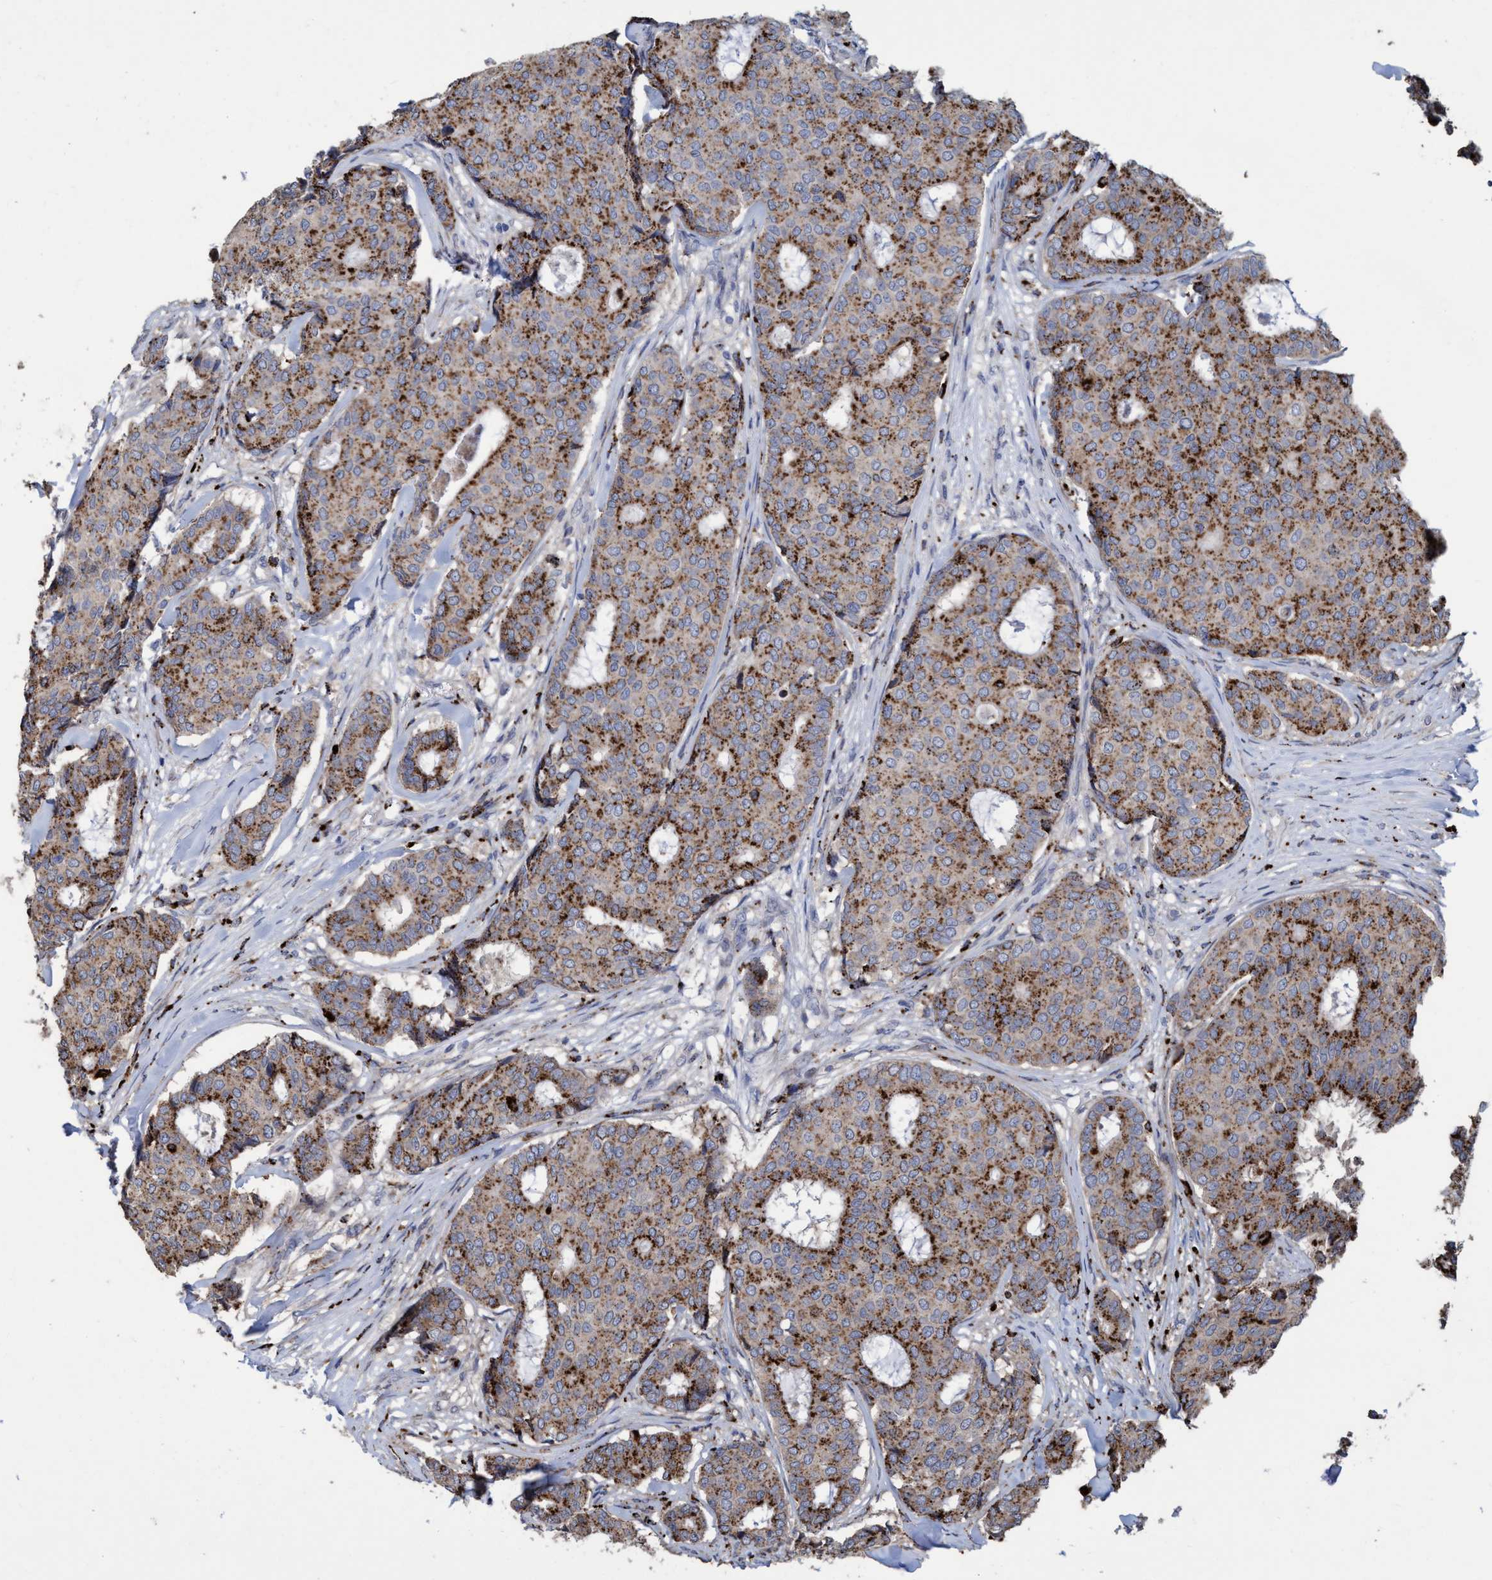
{"staining": {"intensity": "strong", "quantity": "25%-75%", "location": "cytoplasmic/membranous"}, "tissue": "breast cancer", "cell_type": "Tumor cells", "image_type": "cancer", "snomed": [{"axis": "morphology", "description": "Duct carcinoma"}, {"axis": "topography", "description": "Breast"}], "caption": "IHC of breast cancer (invasive ductal carcinoma) reveals high levels of strong cytoplasmic/membranous positivity in about 25%-75% of tumor cells.", "gene": "BBS9", "patient": {"sex": "female", "age": 75}}